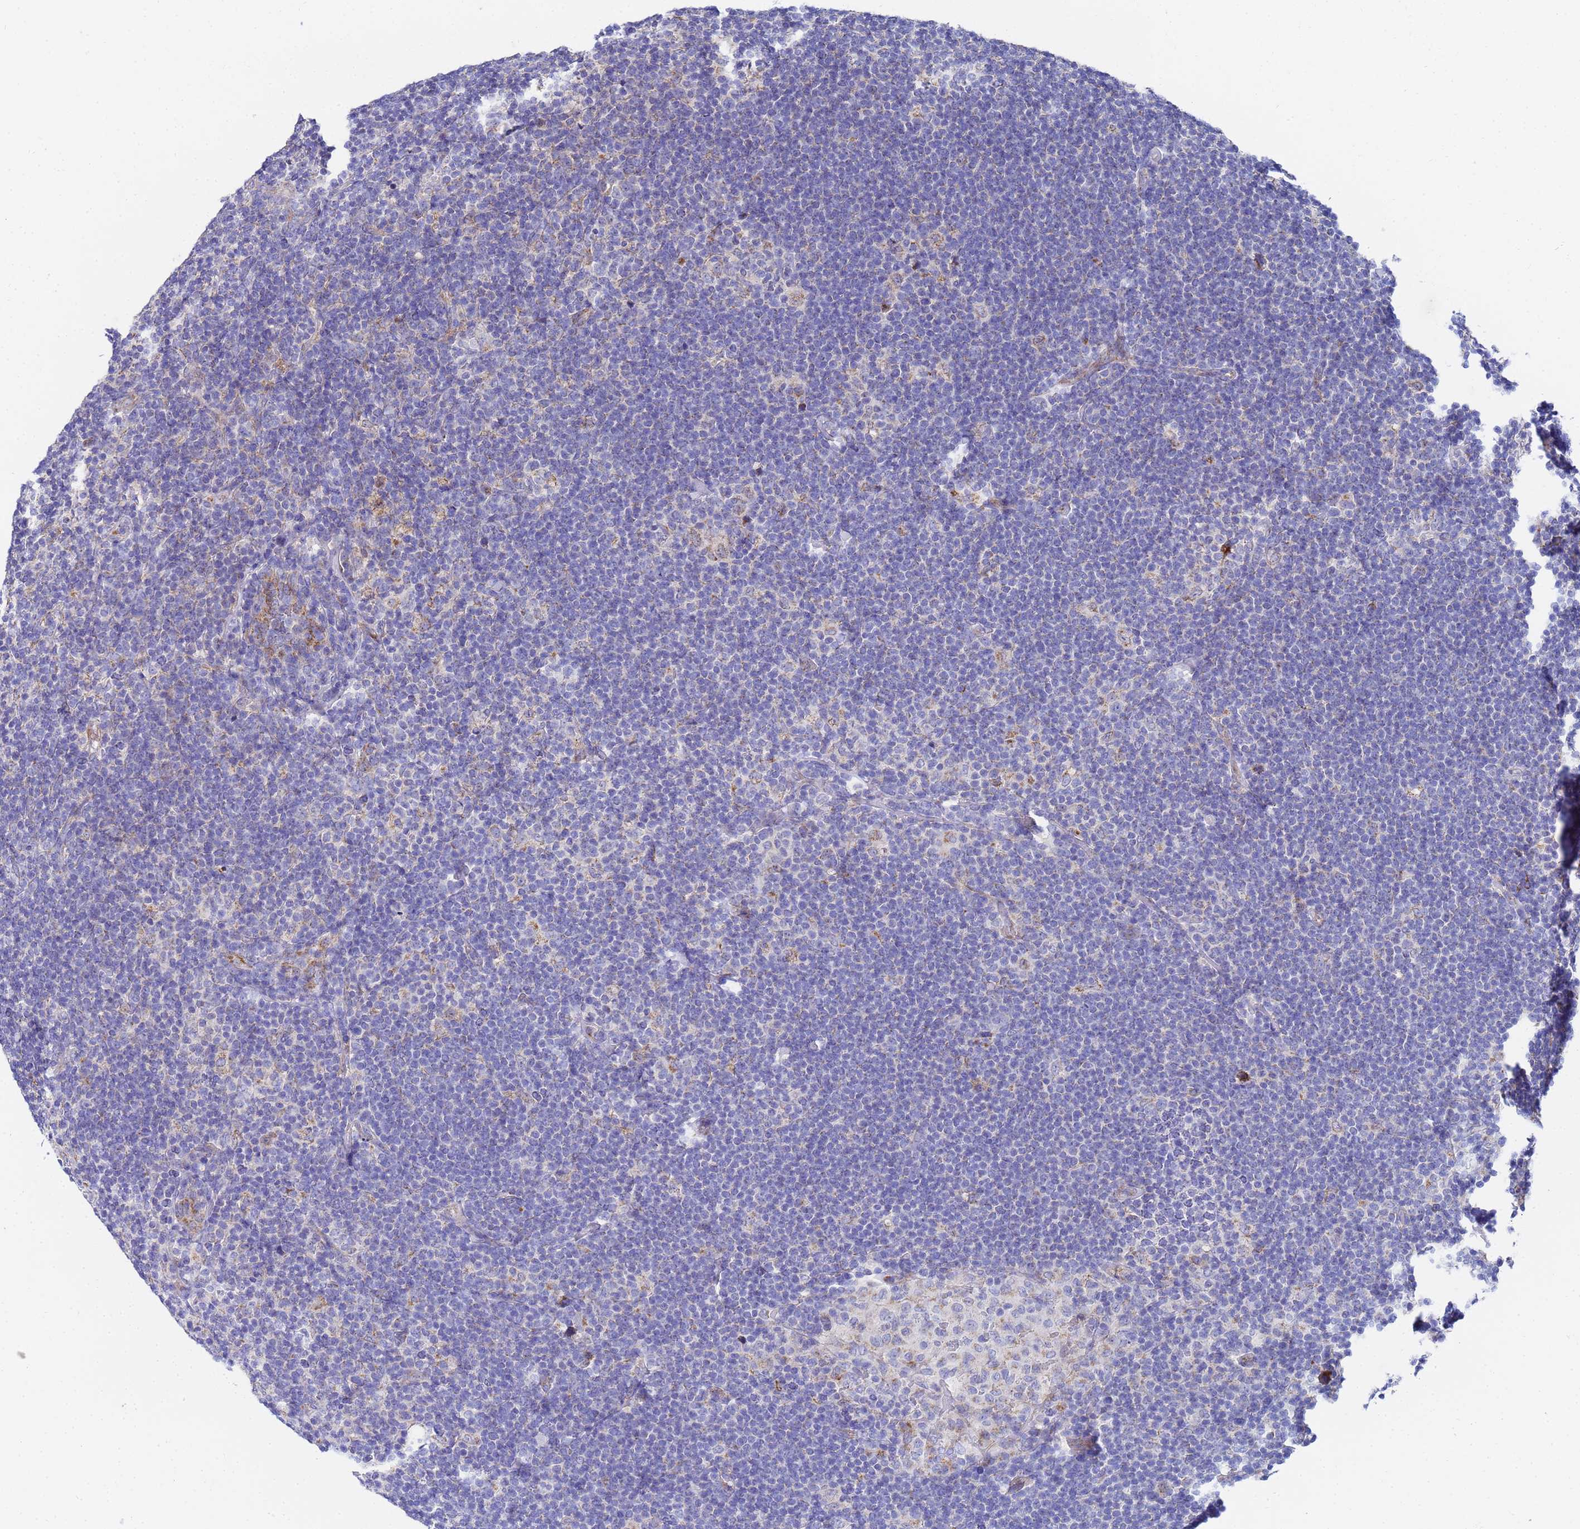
{"staining": {"intensity": "negative", "quantity": "none", "location": "none"}, "tissue": "lymphoma", "cell_type": "Tumor cells", "image_type": "cancer", "snomed": [{"axis": "morphology", "description": "Hodgkin's disease, NOS"}, {"axis": "topography", "description": "Lymph node"}], "caption": "High power microscopy histopathology image of an immunohistochemistry micrograph of lymphoma, revealing no significant expression in tumor cells.", "gene": "FAHD2A", "patient": {"sex": "female", "age": 57}}